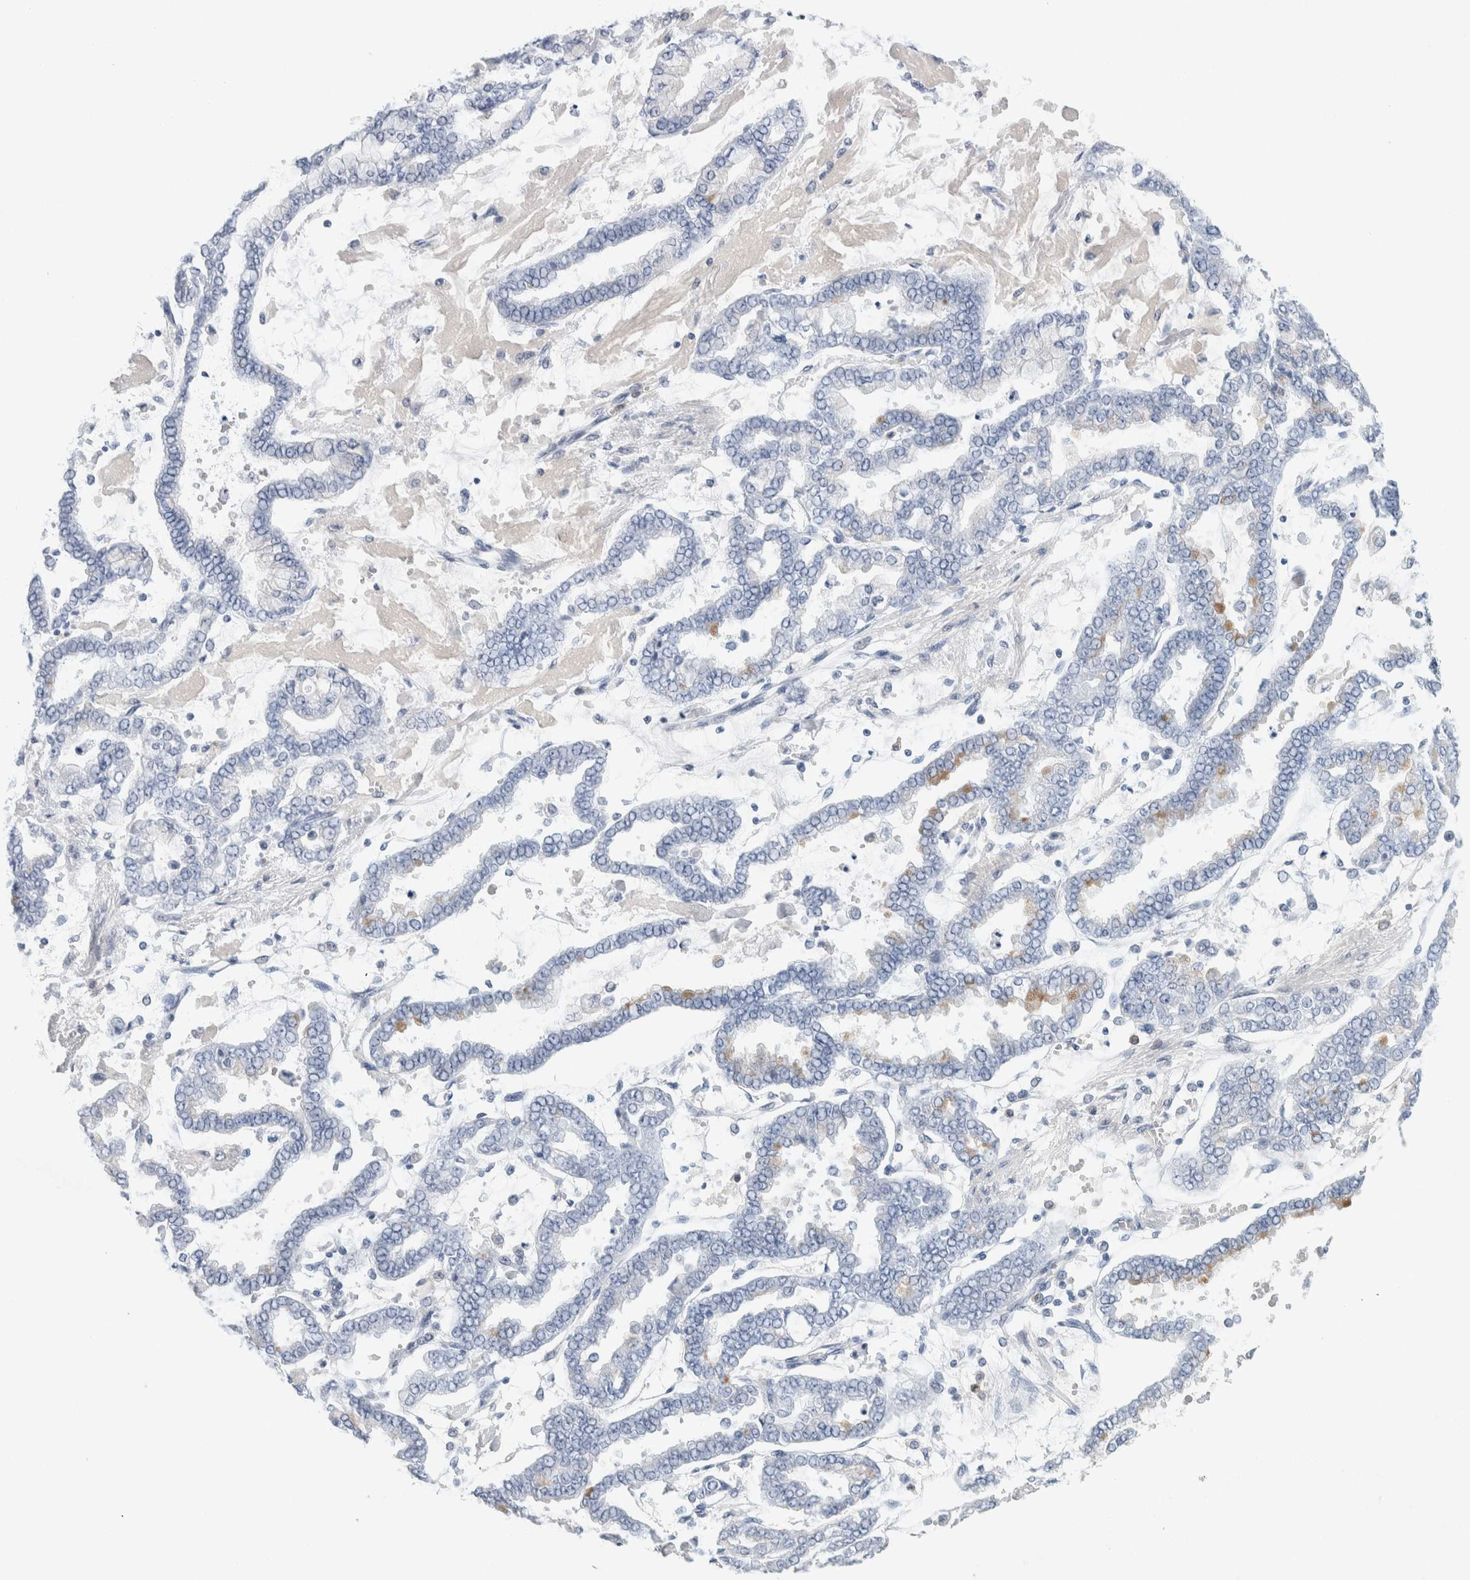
{"staining": {"intensity": "negative", "quantity": "none", "location": "none"}, "tissue": "stomach cancer", "cell_type": "Tumor cells", "image_type": "cancer", "snomed": [{"axis": "morphology", "description": "Normal tissue, NOS"}, {"axis": "morphology", "description": "Adenocarcinoma, NOS"}, {"axis": "topography", "description": "Stomach, upper"}, {"axis": "topography", "description": "Stomach"}], "caption": "Micrograph shows no significant protein expression in tumor cells of adenocarcinoma (stomach). (Immunohistochemistry (ihc), brightfield microscopy, high magnification).", "gene": "NCF2", "patient": {"sex": "male", "age": 76}}